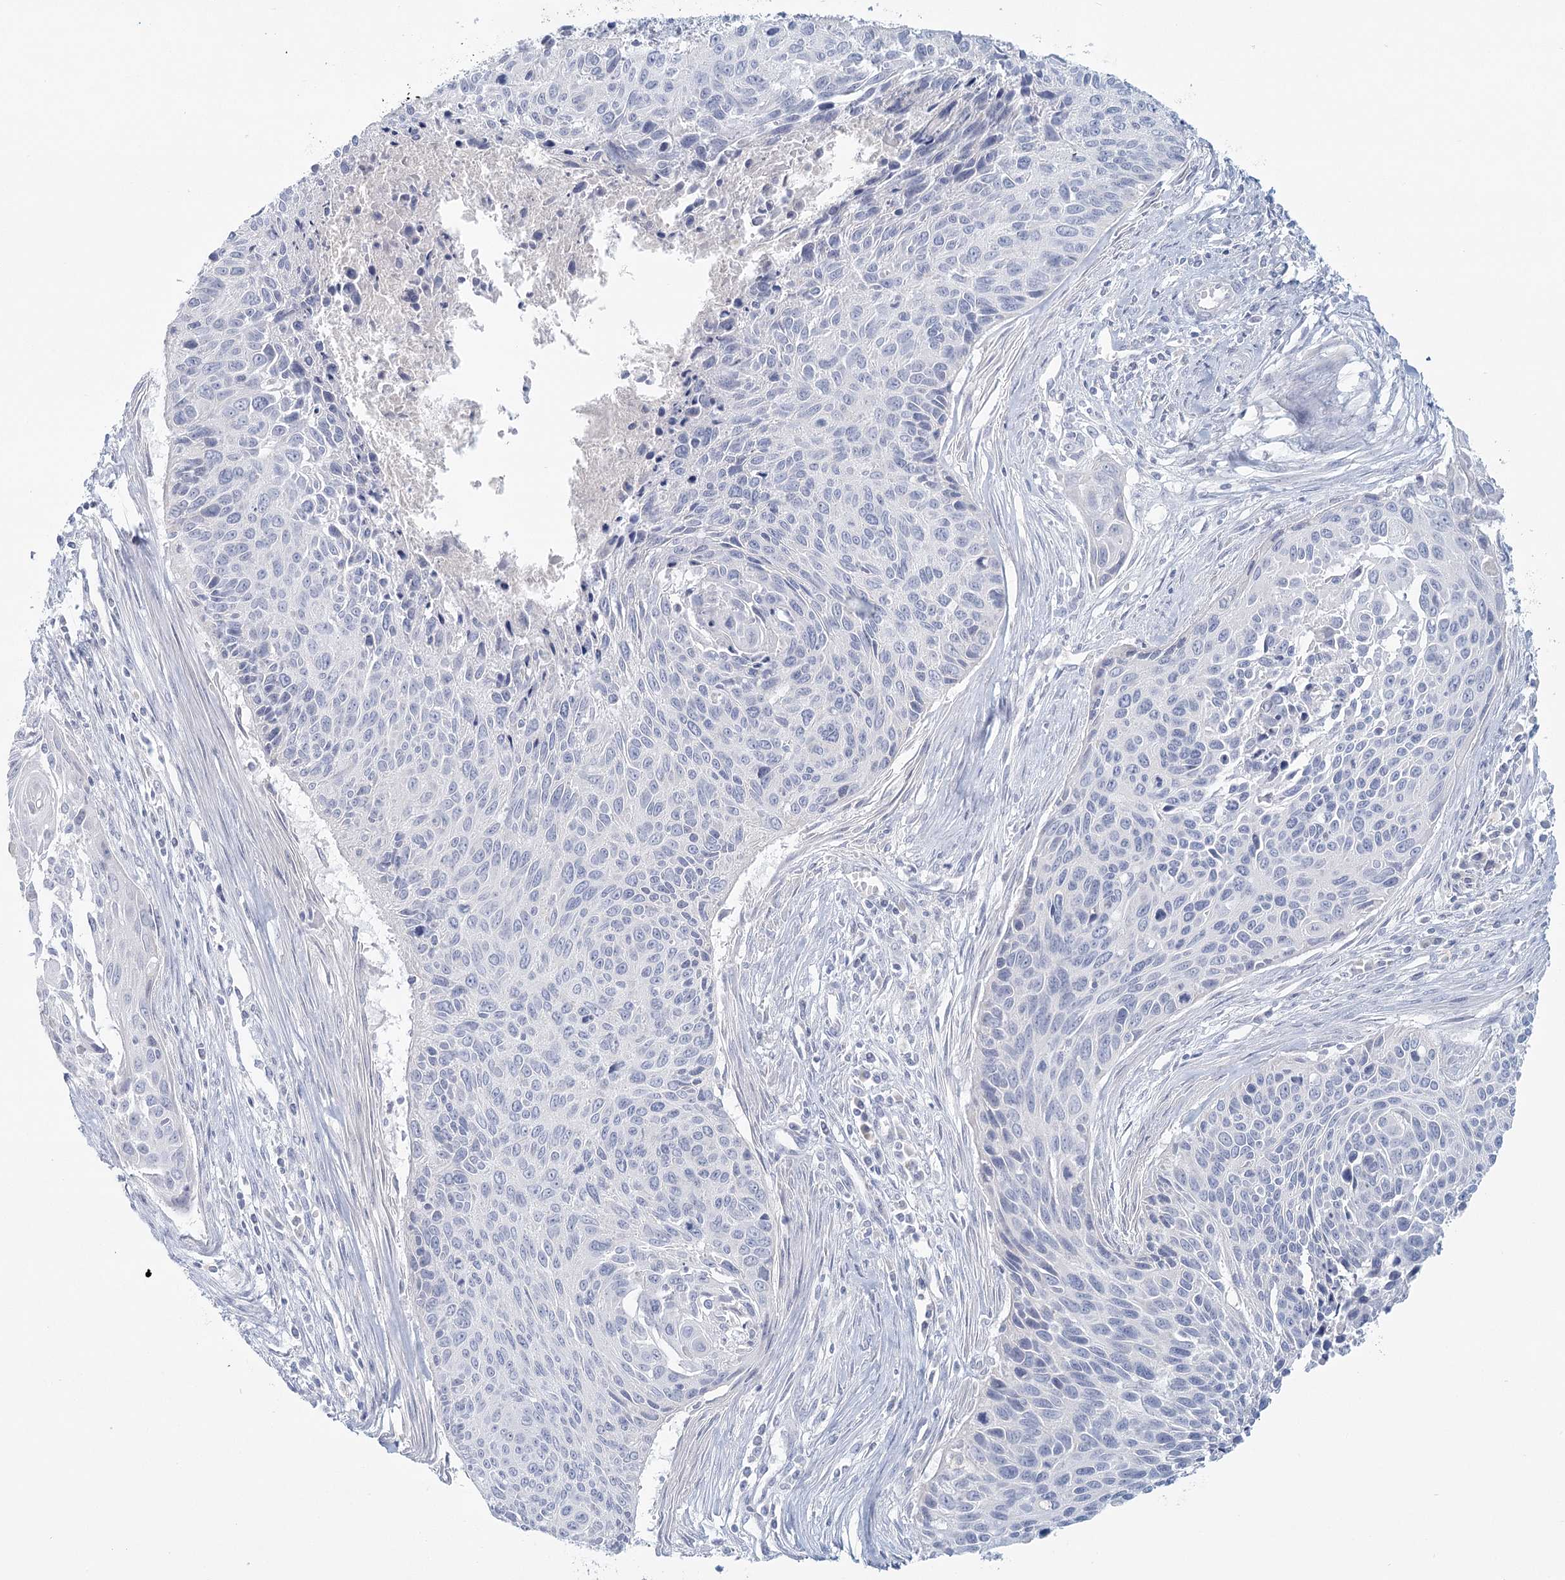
{"staining": {"intensity": "negative", "quantity": "none", "location": "none"}, "tissue": "cervical cancer", "cell_type": "Tumor cells", "image_type": "cancer", "snomed": [{"axis": "morphology", "description": "Squamous cell carcinoma, NOS"}, {"axis": "topography", "description": "Cervix"}], "caption": "The histopathology image shows no staining of tumor cells in cervical squamous cell carcinoma.", "gene": "BPHL", "patient": {"sex": "female", "age": 55}}